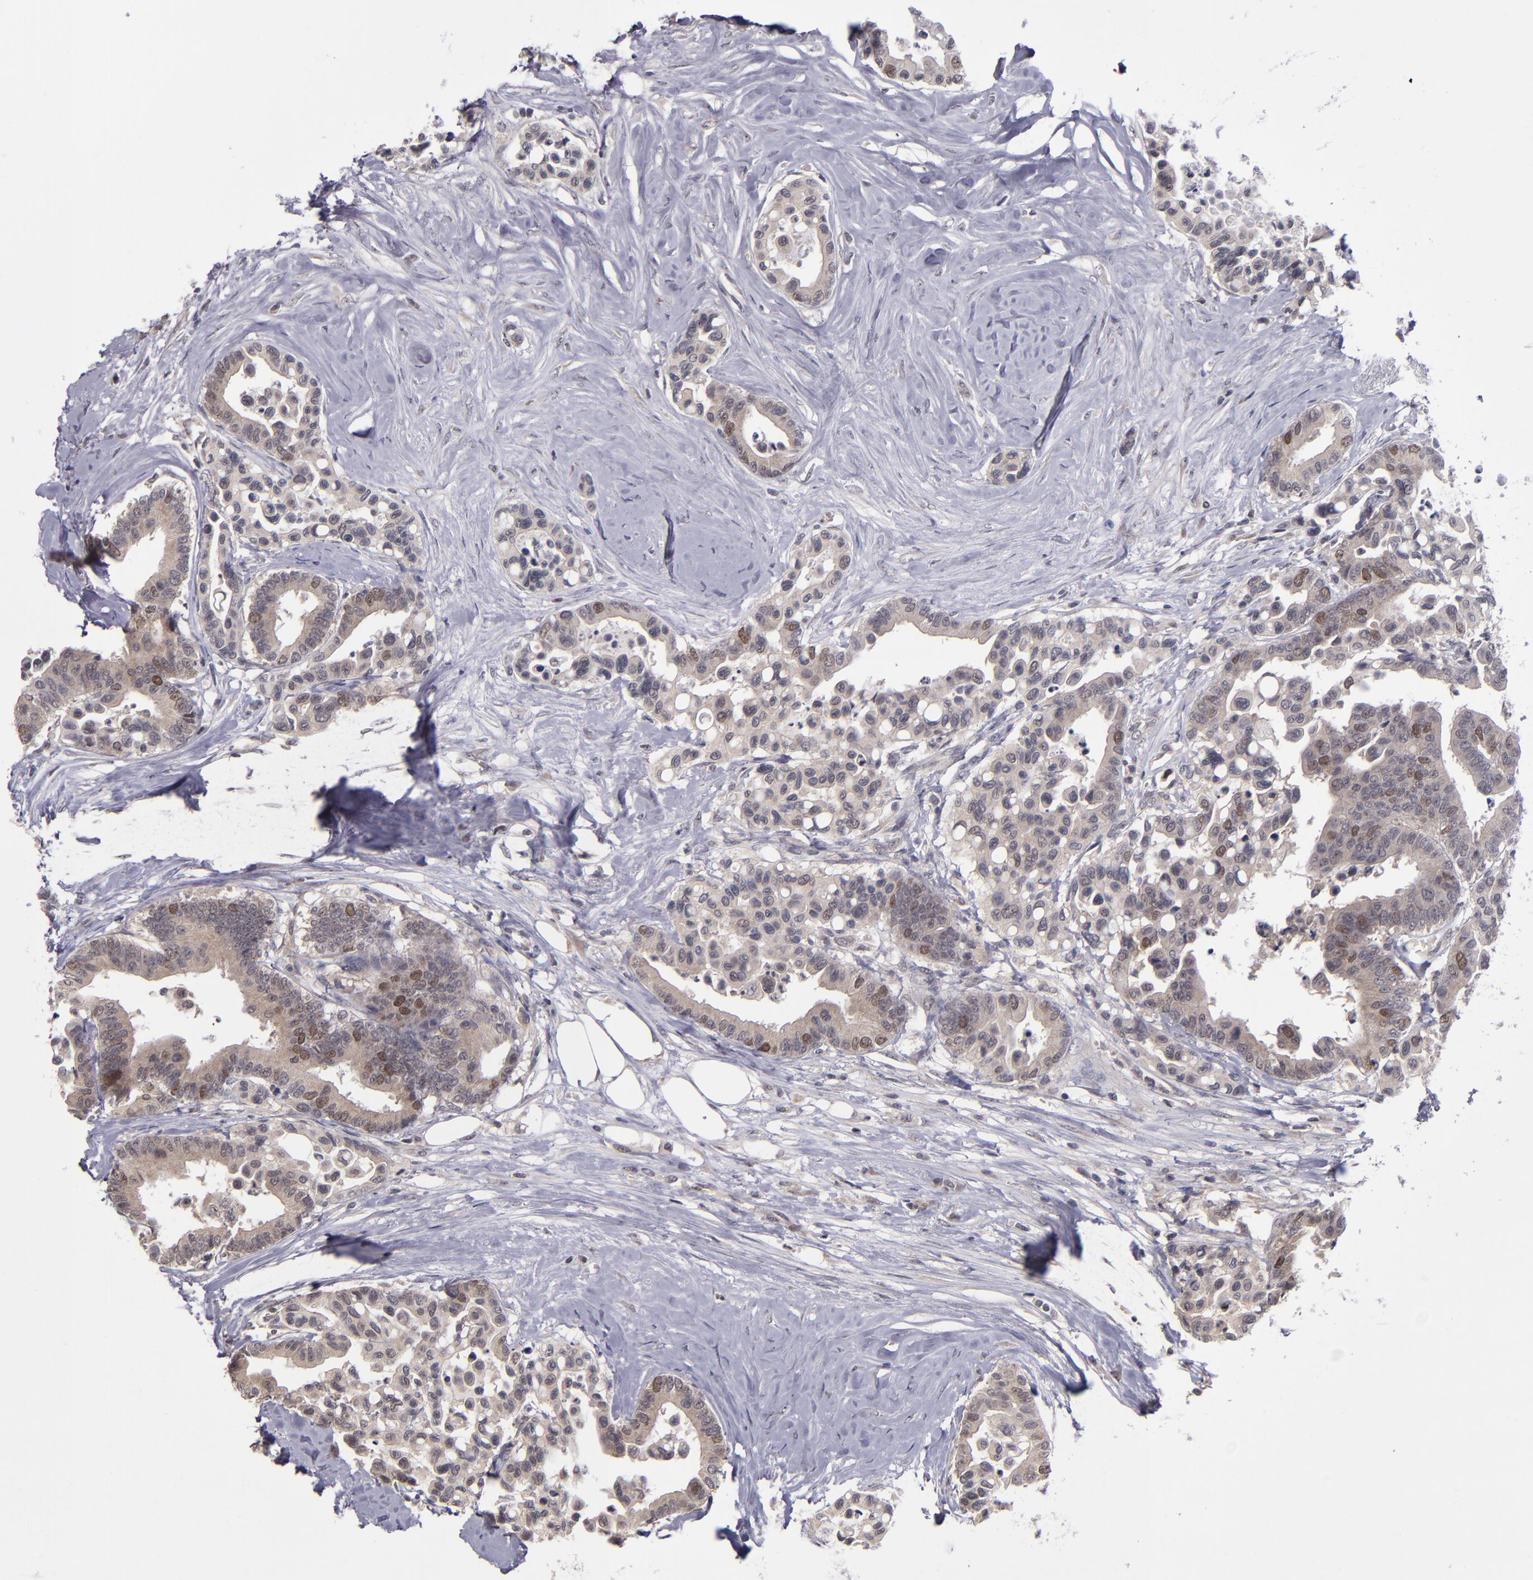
{"staining": {"intensity": "strong", "quantity": "<25%", "location": "nuclear"}, "tissue": "colorectal cancer", "cell_type": "Tumor cells", "image_type": "cancer", "snomed": [{"axis": "morphology", "description": "Adenocarcinoma, NOS"}, {"axis": "topography", "description": "Colon"}], "caption": "Colorectal cancer tissue demonstrates strong nuclear expression in about <25% of tumor cells The protein of interest is stained brown, and the nuclei are stained in blue (DAB (3,3'-diaminobenzidine) IHC with brightfield microscopy, high magnification).", "gene": "CDC7", "patient": {"sex": "male", "age": 82}}